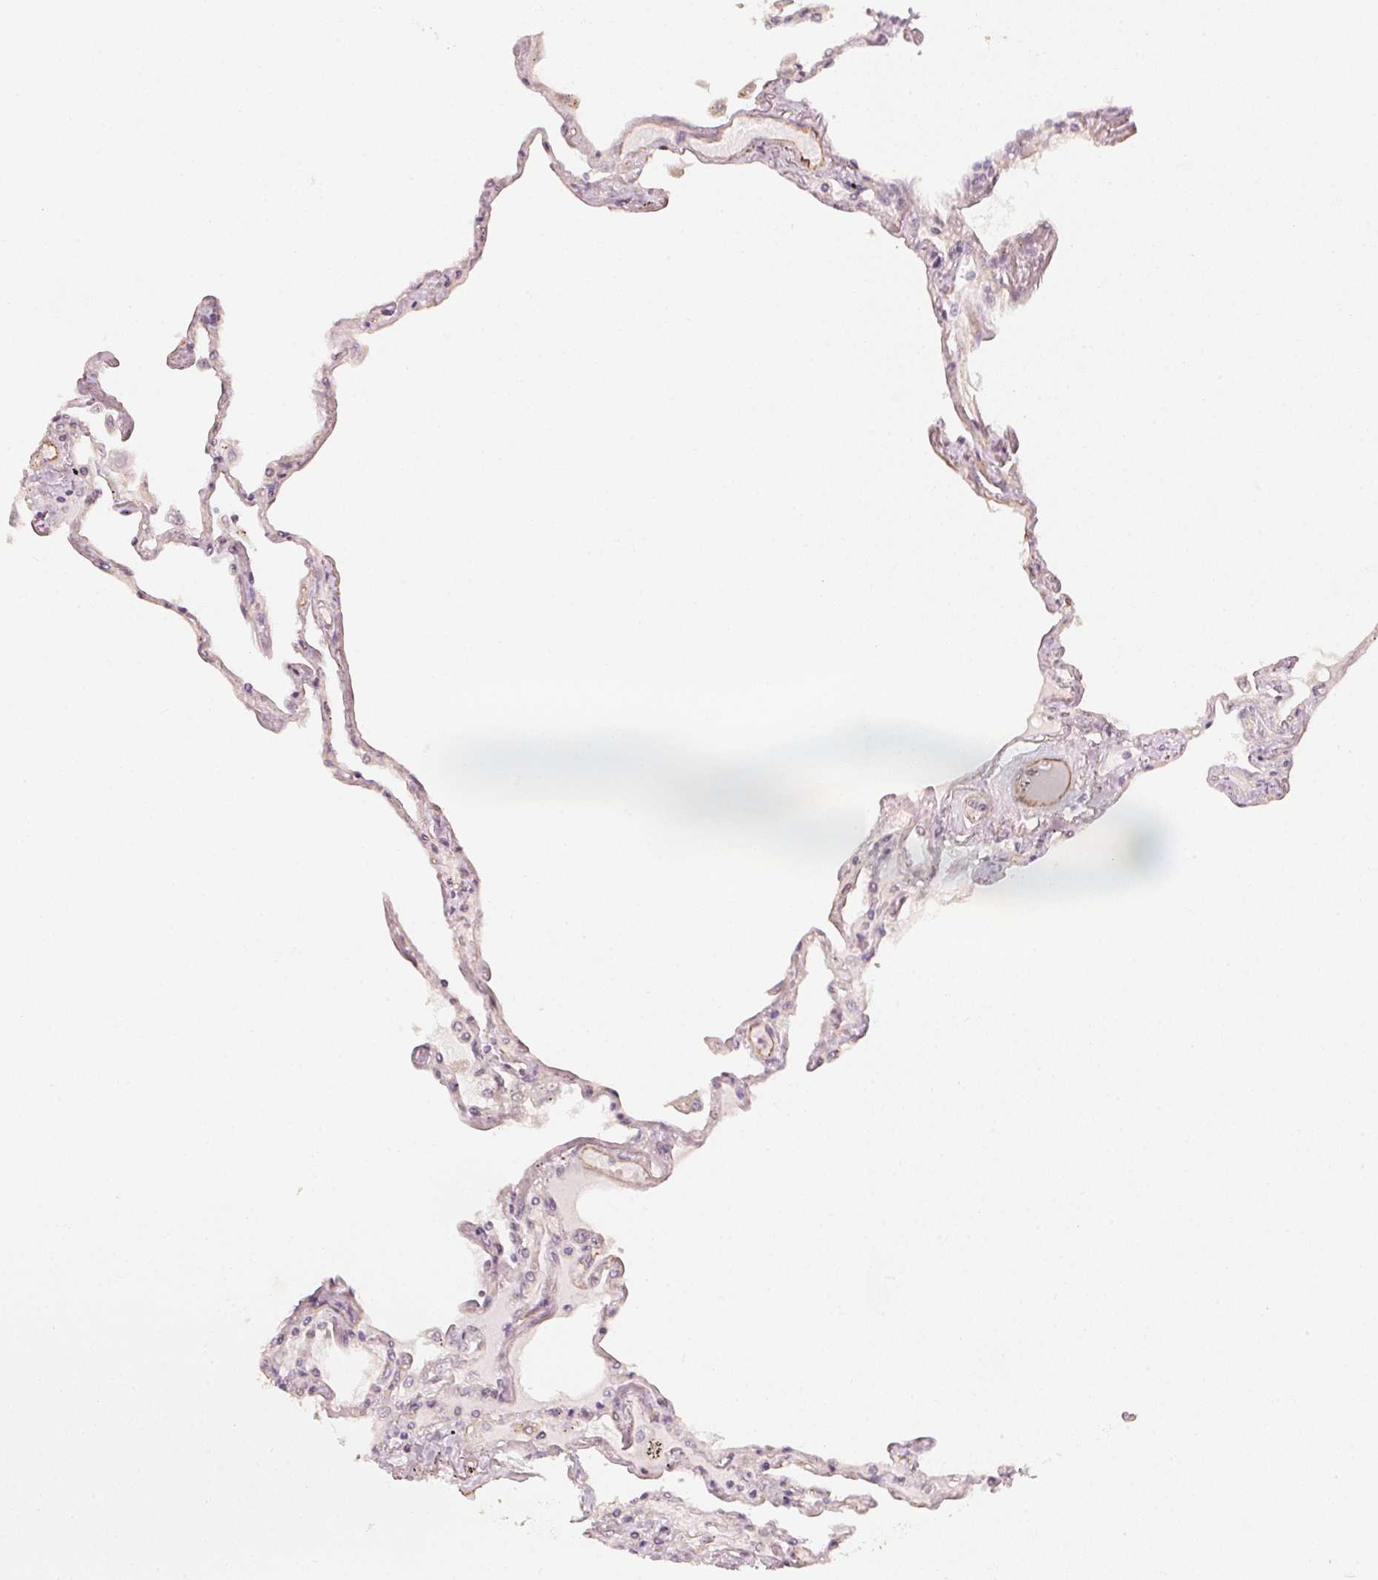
{"staining": {"intensity": "negative", "quantity": "none", "location": "none"}, "tissue": "lung", "cell_type": "Alveolar cells", "image_type": "normal", "snomed": [{"axis": "morphology", "description": "Normal tissue, NOS"}, {"axis": "morphology", "description": "Adenocarcinoma, NOS"}, {"axis": "topography", "description": "Cartilage tissue"}, {"axis": "topography", "description": "Lung"}], "caption": "Lung stained for a protein using immunohistochemistry (IHC) demonstrates no positivity alveolar cells.", "gene": "CIB1", "patient": {"sex": "female", "age": 67}}